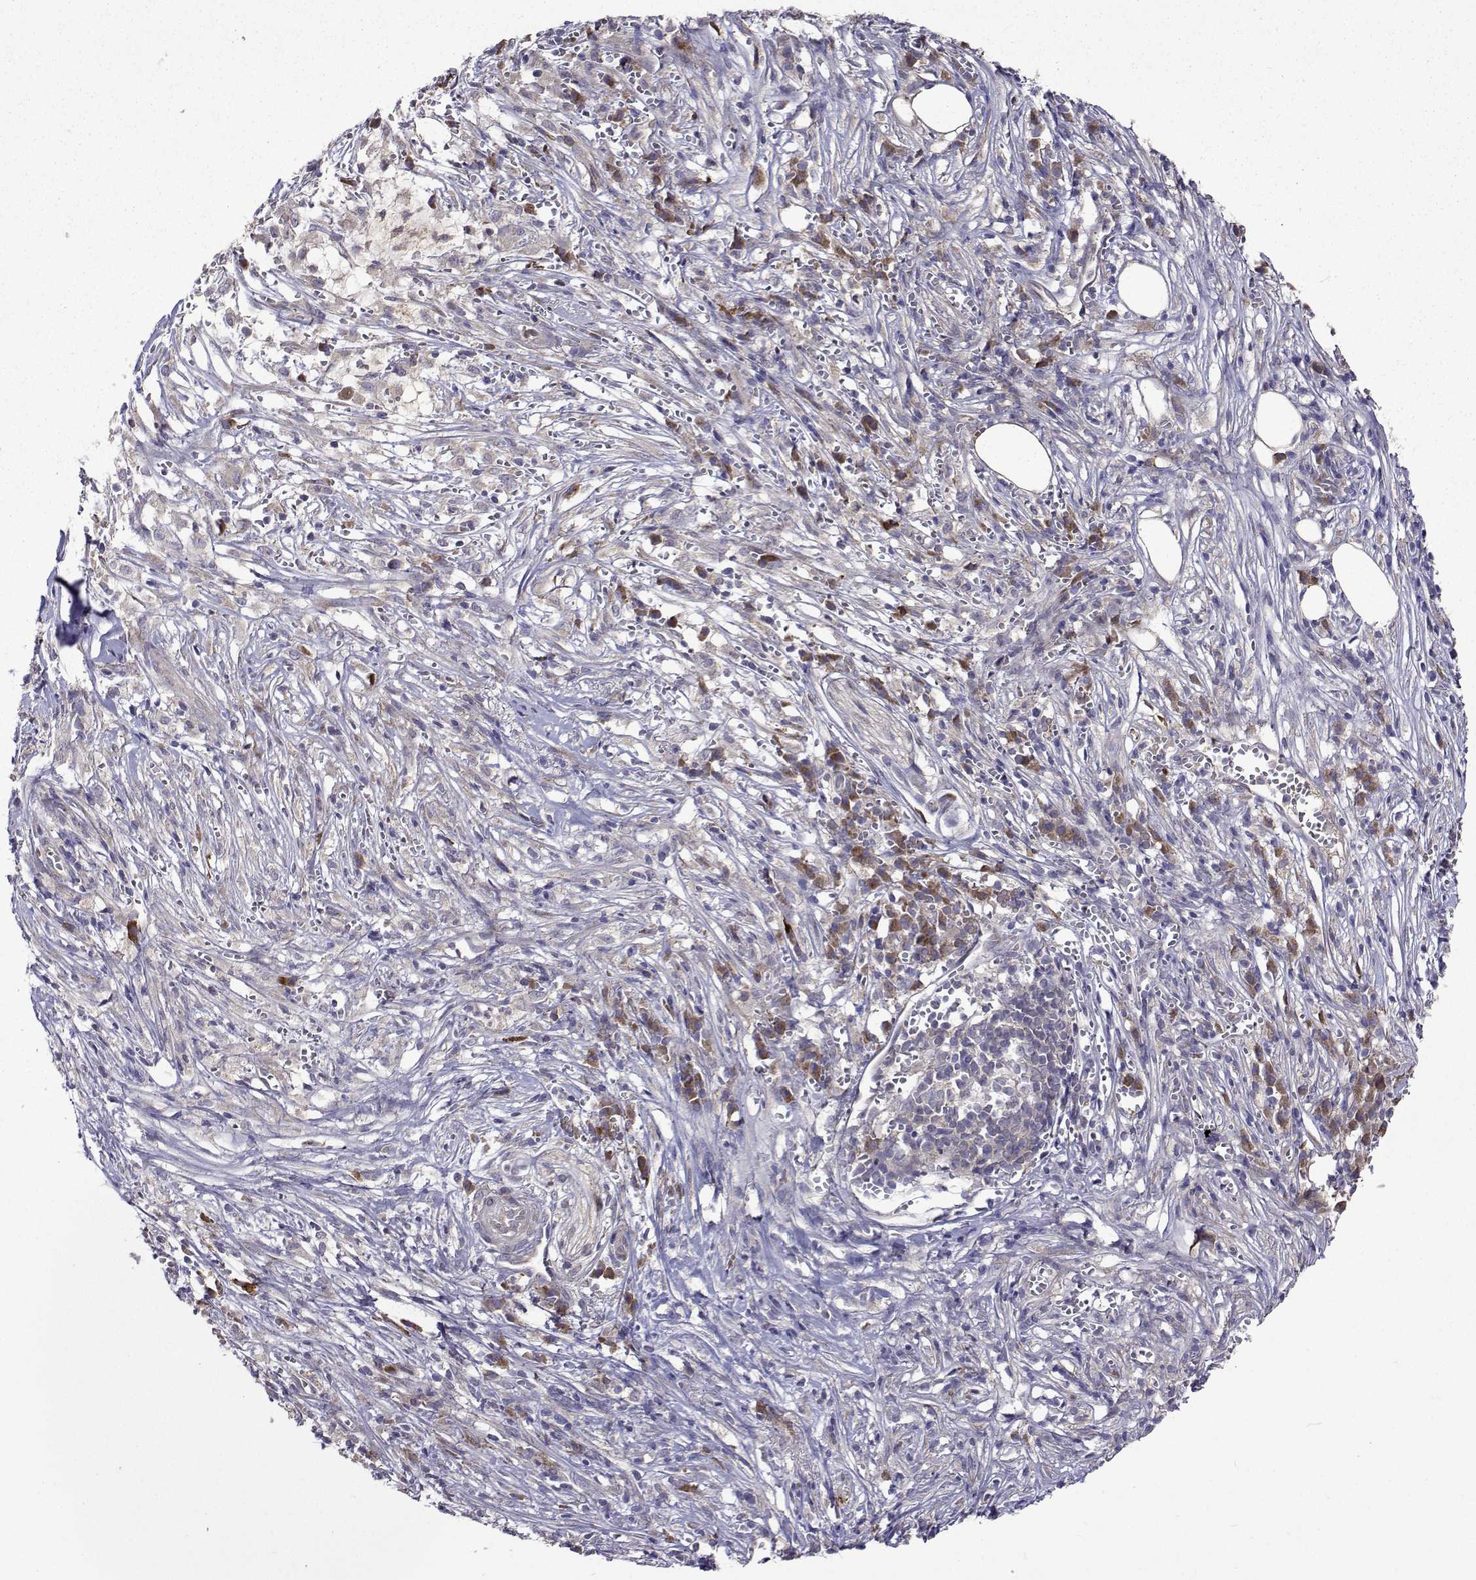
{"staining": {"intensity": "weak", "quantity": "25%-75%", "location": "cytoplasmic/membranous"}, "tissue": "pancreatic cancer", "cell_type": "Tumor cells", "image_type": "cancer", "snomed": [{"axis": "morphology", "description": "Adenocarcinoma, NOS"}, {"axis": "topography", "description": "Pancreas"}], "caption": "Protein staining shows weak cytoplasmic/membranous staining in approximately 25%-75% of tumor cells in pancreatic cancer (adenocarcinoma).", "gene": "TARBP2", "patient": {"sex": "male", "age": 61}}